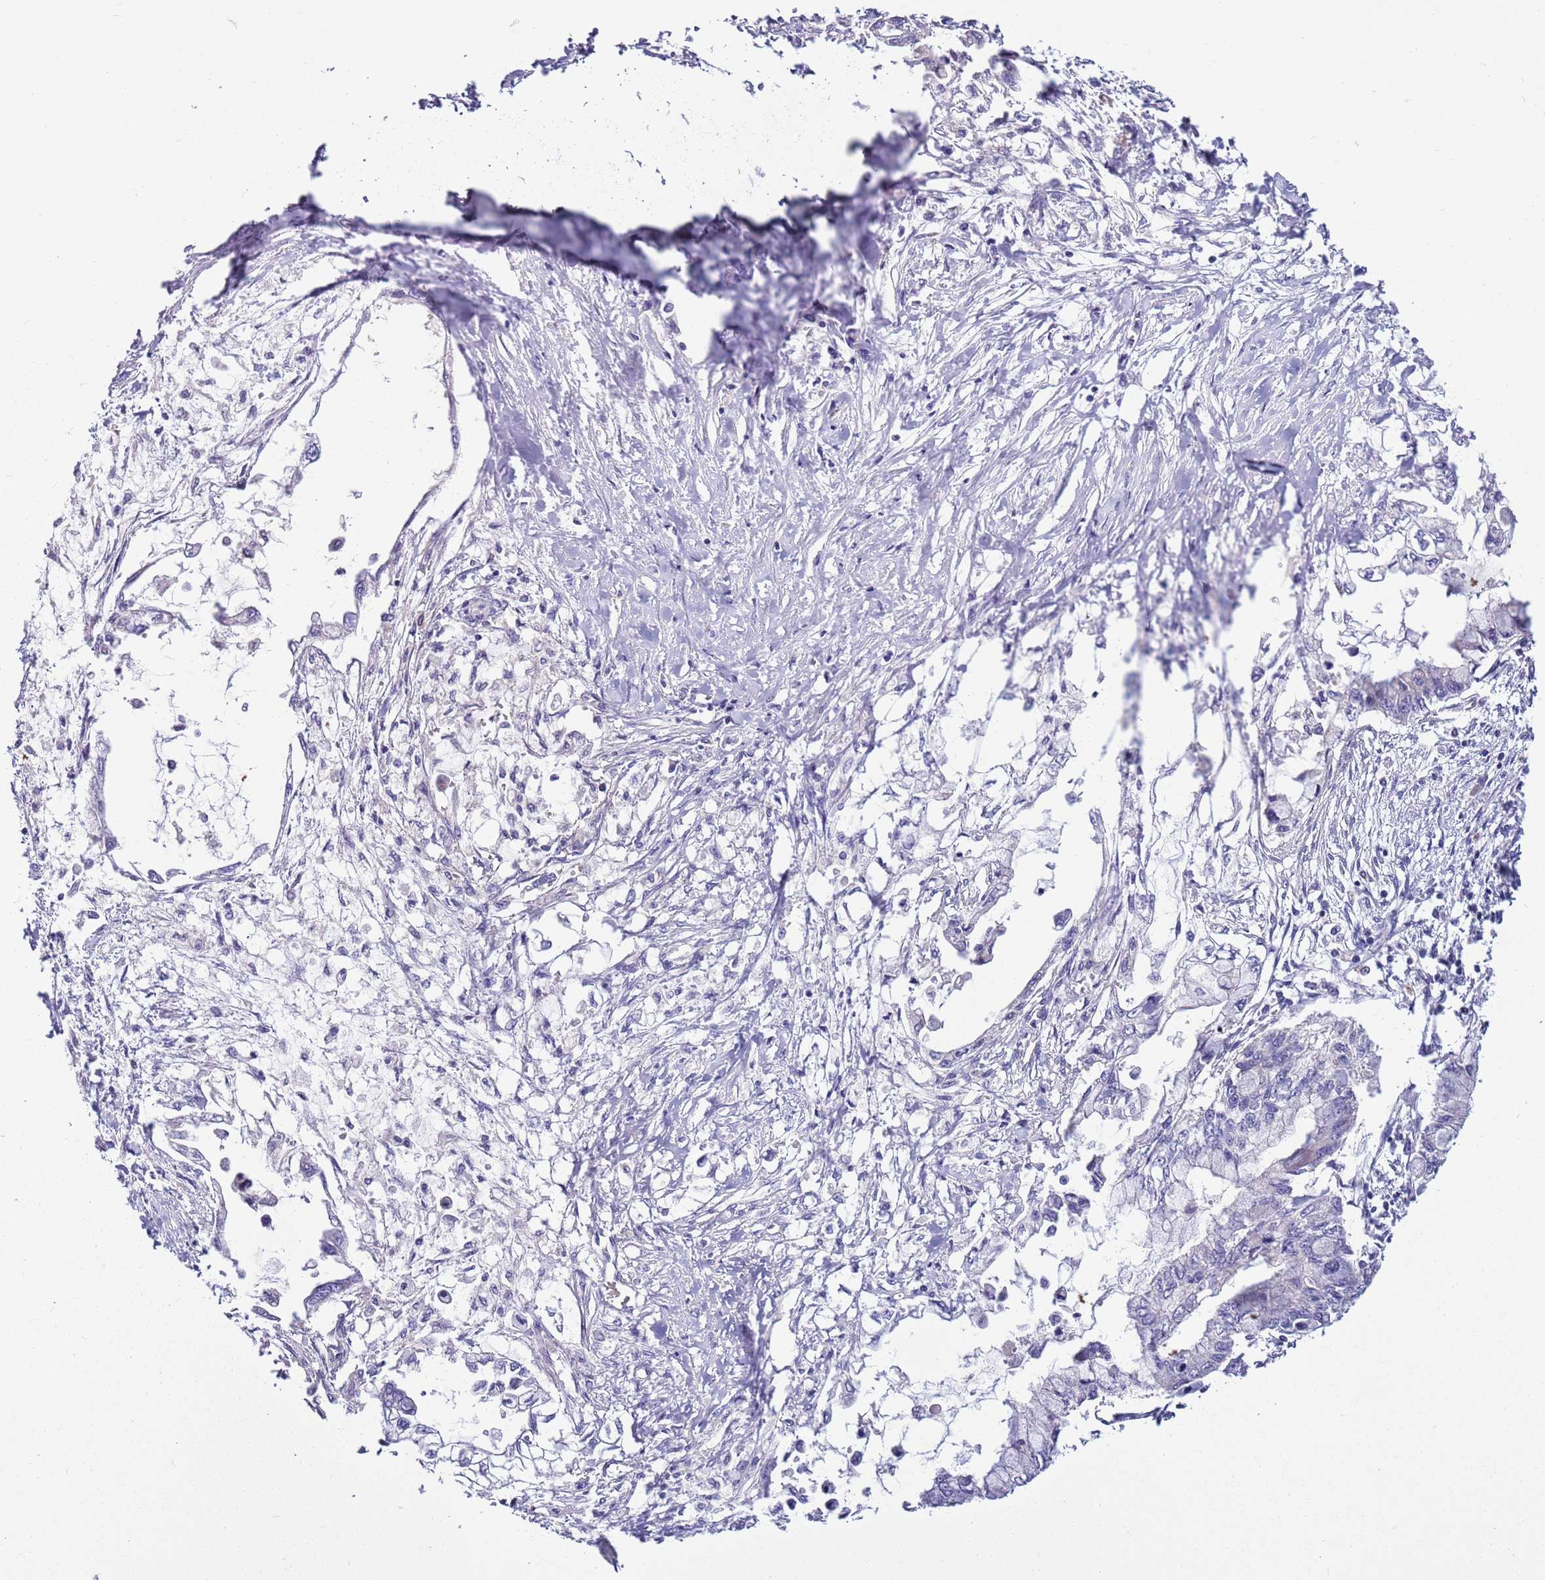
{"staining": {"intensity": "negative", "quantity": "none", "location": "none"}, "tissue": "pancreatic cancer", "cell_type": "Tumor cells", "image_type": "cancer", "snomed": [{"axis": "morphology", "description": "Adenocarcinoma, NOS"}, {"axis": "topography", "description": "Pancreas"}], "caption": "There is no significant staining in tumor cells of adenocarcinoma (pancreatic). (Stains: DAB immunohistochemistry with hematoxylin counter stain, Microscopy: brightfield microscopy at high magnification).", "gene": "SMG1", "patient": {"sex": "male", "age": 48}}